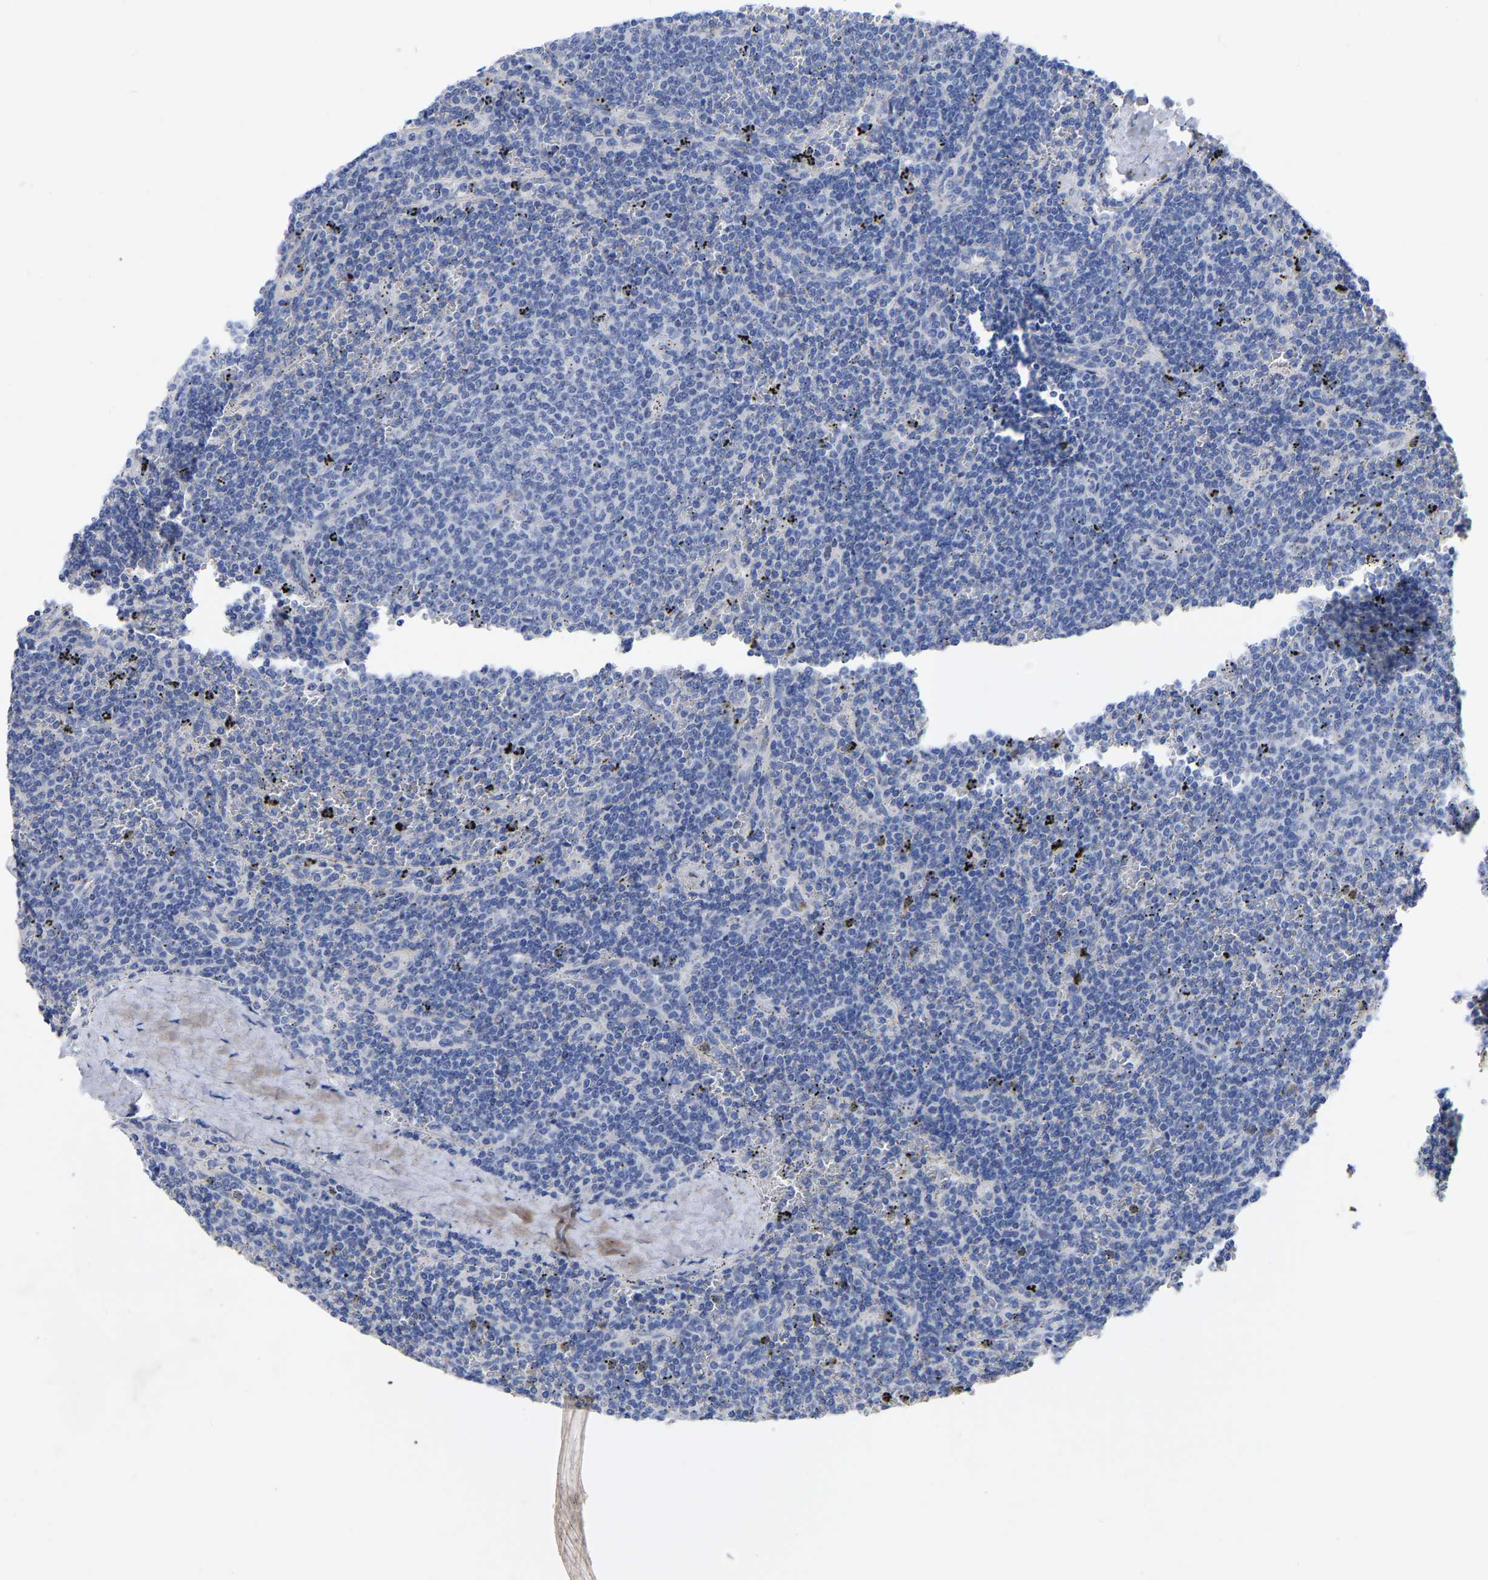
{"staining": {"intensity": "negative", "quantity": "none", "location": "none"}, "tissue": "lymphoma", "cell_type": "Tumor cells", "image_type": "cancer", "snomed": [{"axis": "morphology", "description": "Malignant lymphoma, non-Hodgkin's type, Low grade"}, {"axis": "topography", "description": "Spleen"}], "caption": "DAB immunohistochemical staining of lymphoma exhibits no significant positivity in tumor cells.", "gene": "ANXA13", "patient": {"sex": "female", "age": 50}}